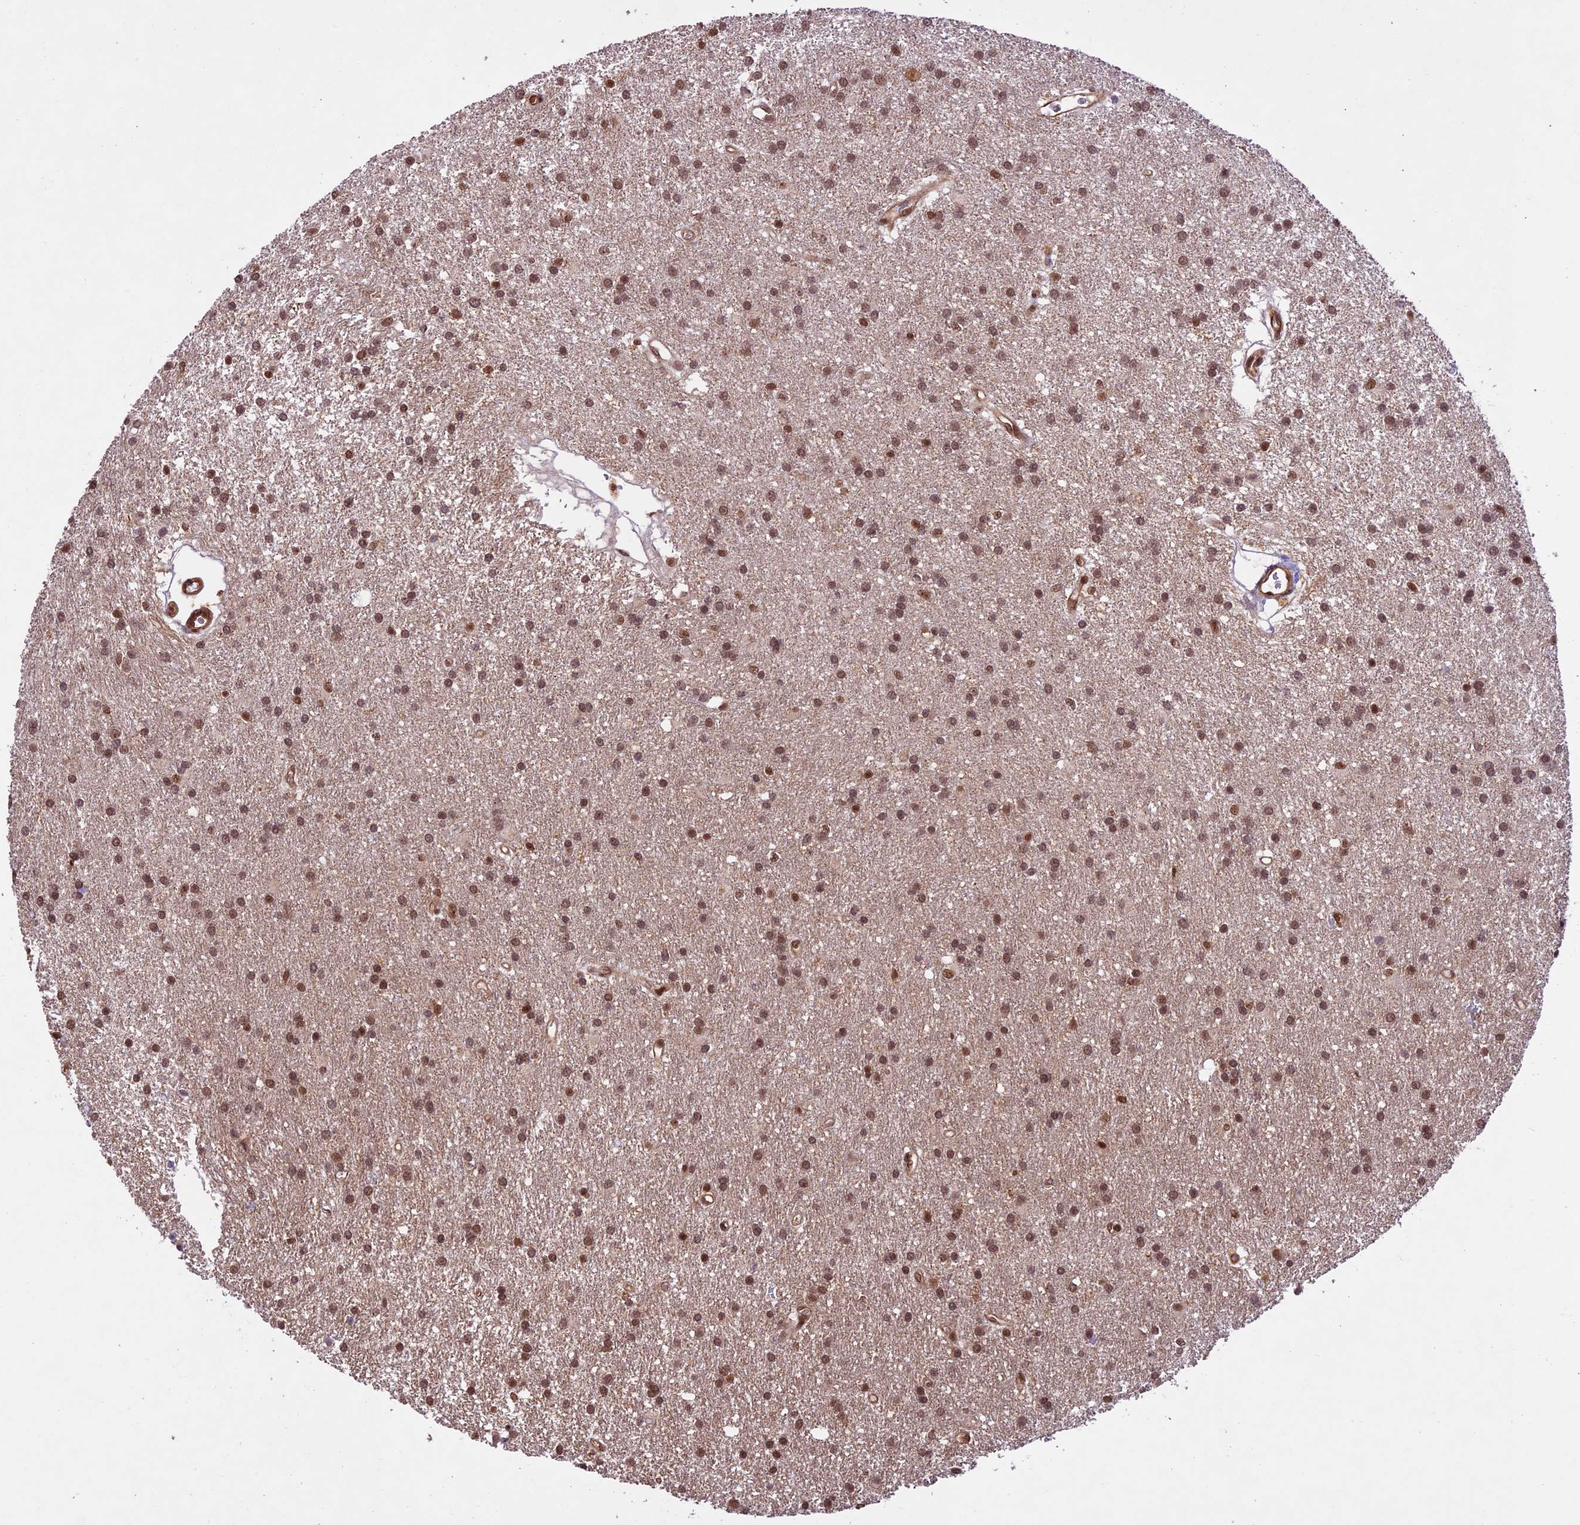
{"staining": {"intensity": "moderate", "quantity": ">75%", "location": "nuclear"}, "tissue": "glioma", "cell_type": "Tumor cells", "image_type": "cancer", "snomed": [{"axis": "morphology", "description": "Glioma, malignant, High grade"}, {"axis": "topography", "description": "Brain"}], "caption": "IHC staining of malignant glioma (high-grade), which reveals medium levels of moderate nuclear expression in approximately >75% of tumor cells indicating moderate nuclear protein expression. The staining was performed using DAB (brown) for protein detection and nuclei were counterstained in hematoxylin (blue).", "gene": "DHX38", "patient": {"sex": "male", "age": 77}}